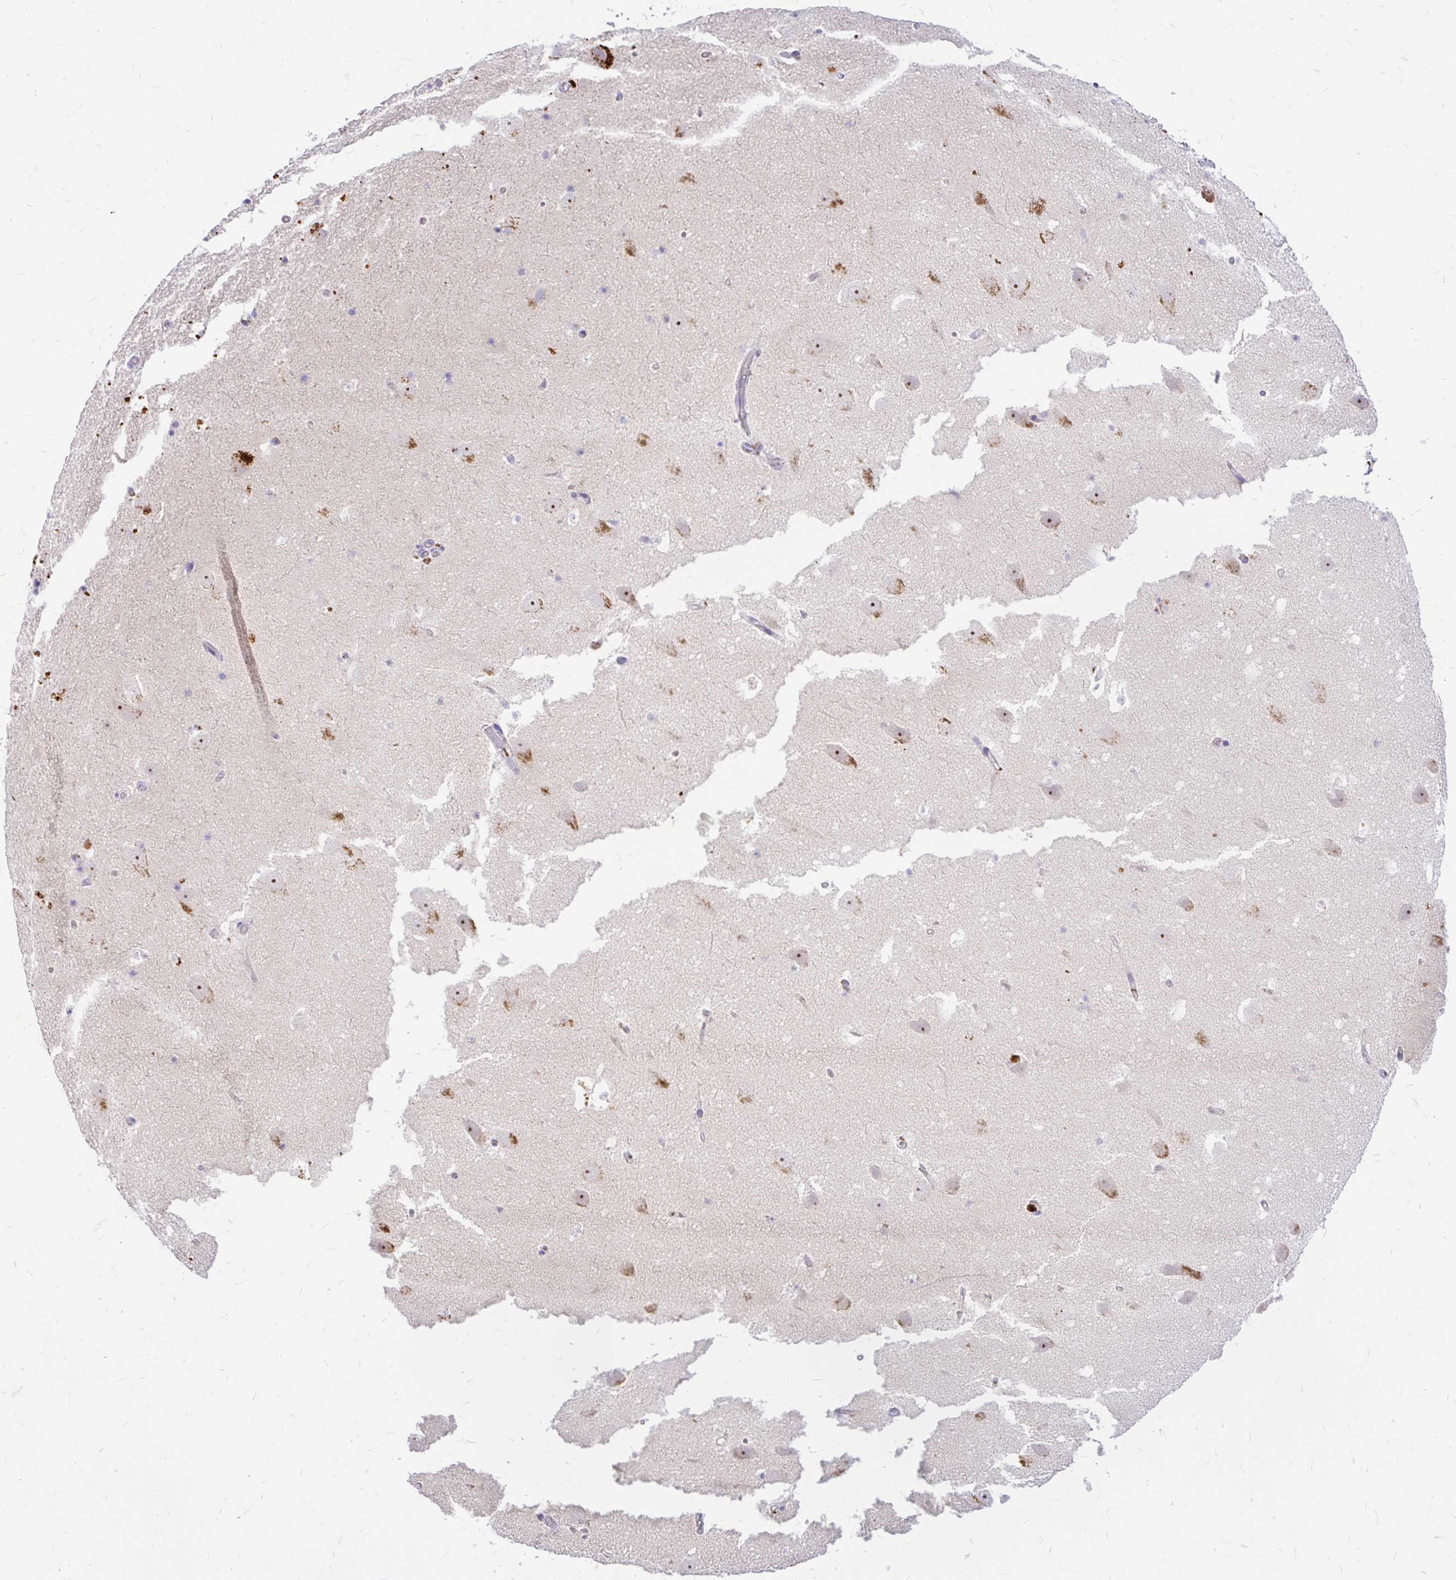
{"staining": {"intensity": "negative", "quantity": "none", "location": "none"}, "tissue": "hippocampus", "cell_type": "Glial cells", "image_type": "normal", "snomed": [{"axis": "morphology", "description": "Normal tissue, NOS"}, {"axis": "topography", "description": "Hippocampus"}], "caption": "Human hippocampus stained for a protein using IHC displays no expression in glial cells.", "gene": "MAP1LC3A", "patient": {"sex": "female", "age": 42}}